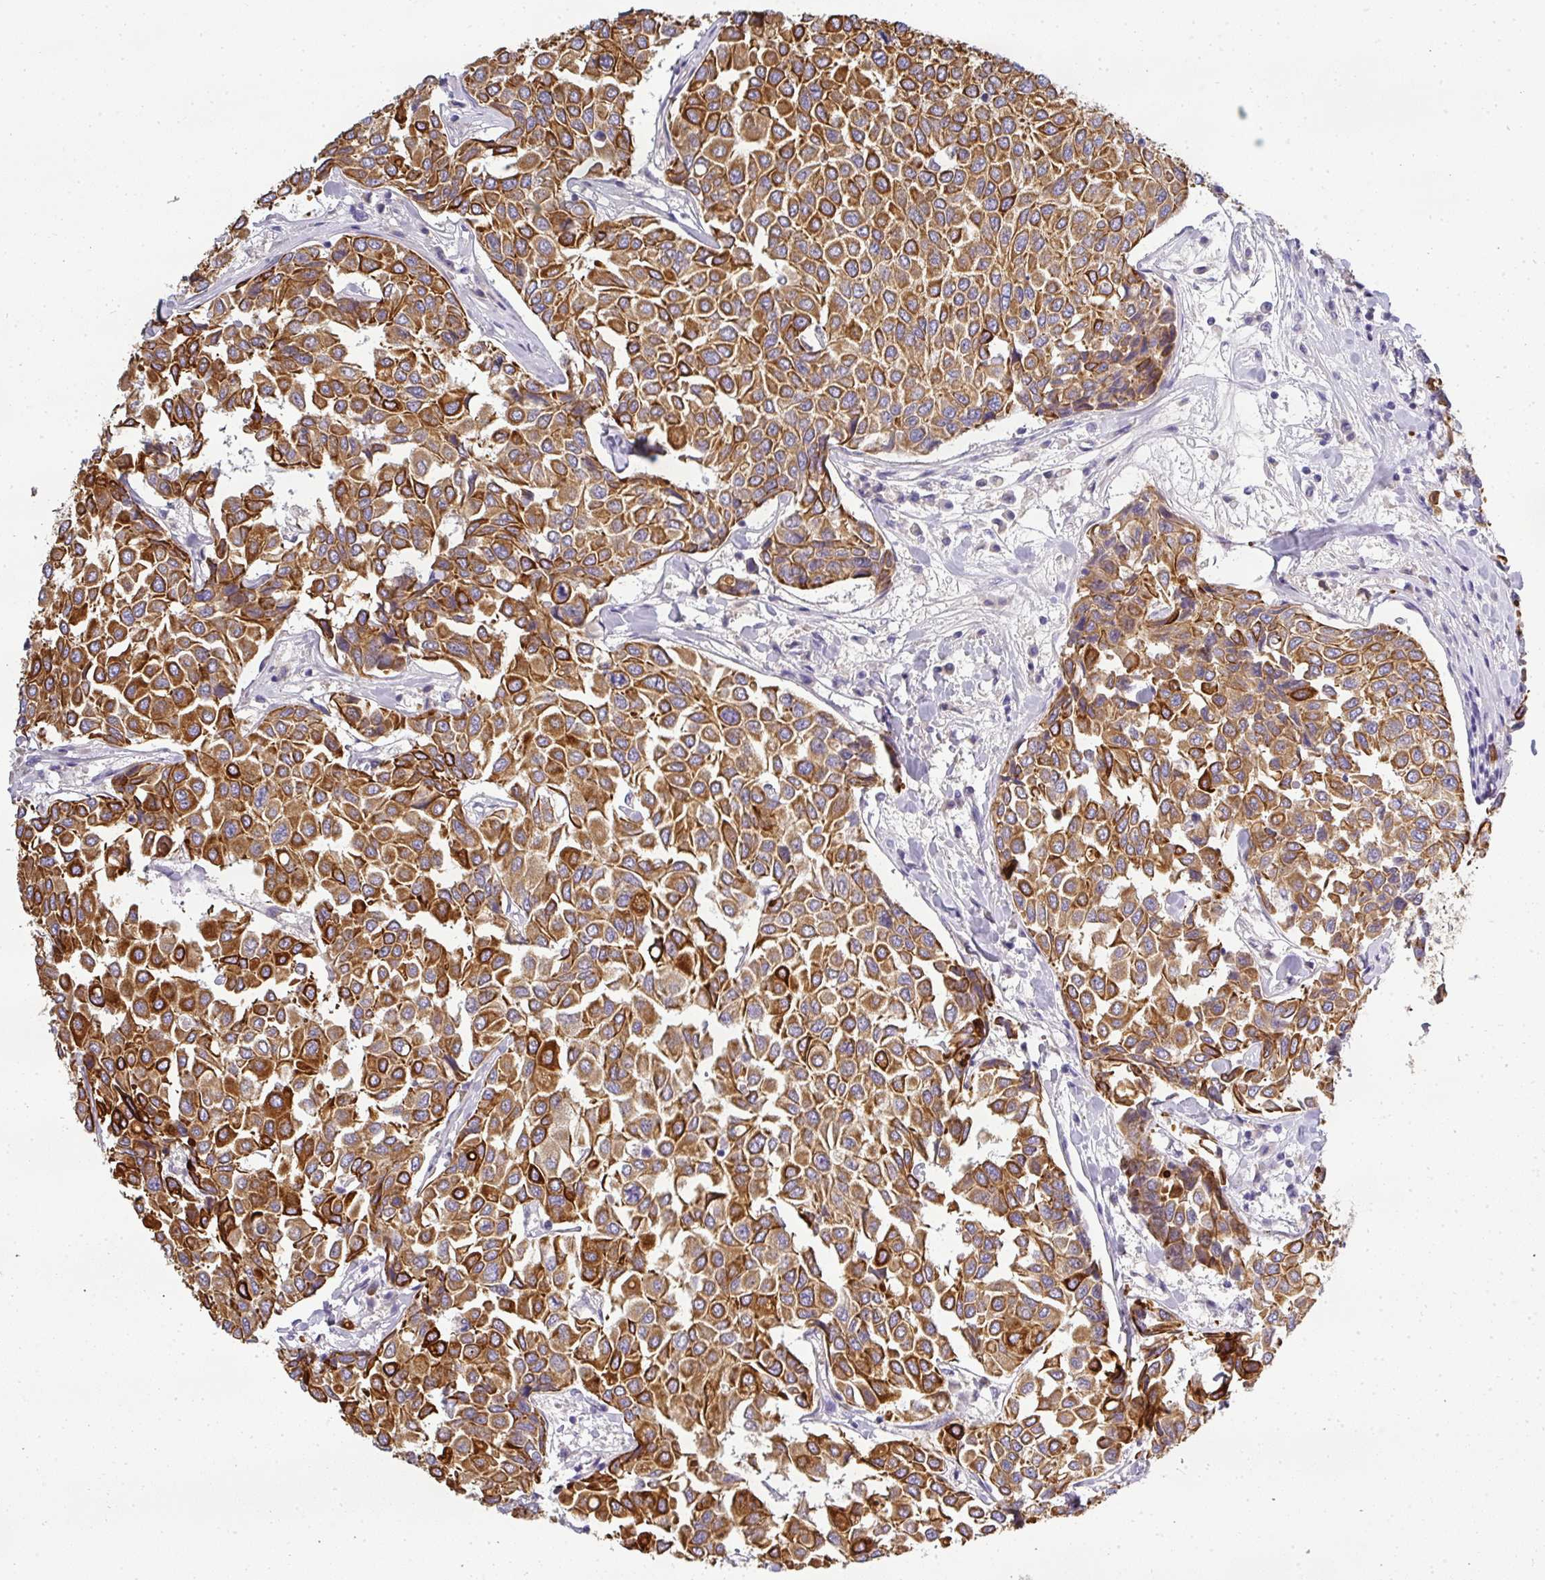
{"staining": {"intensity": "strong", "quantity": ">75%", "location": "cytoplasmic/membranous"}, "tissue": "breast cancer", "cell_type": "Tumor cells", "image_type": "cancer", "snomed": [{"axis": "morphology", "description": "Duct carcinoma"}, {"axis": "topography", "description": "Breast"}], "caption": "The photomicrograph exhibits a brown stain indicating the presence of a protein in the cytoplasmic/membranous of tumor cells in invasive ductal carcinoma (breast). (DAB (3,3'-diaminobenzidine) IHC with brightfield microscopy, high magnification).", "gene": "ASXL3", "patient": {"sex": "female", "age": 55}}